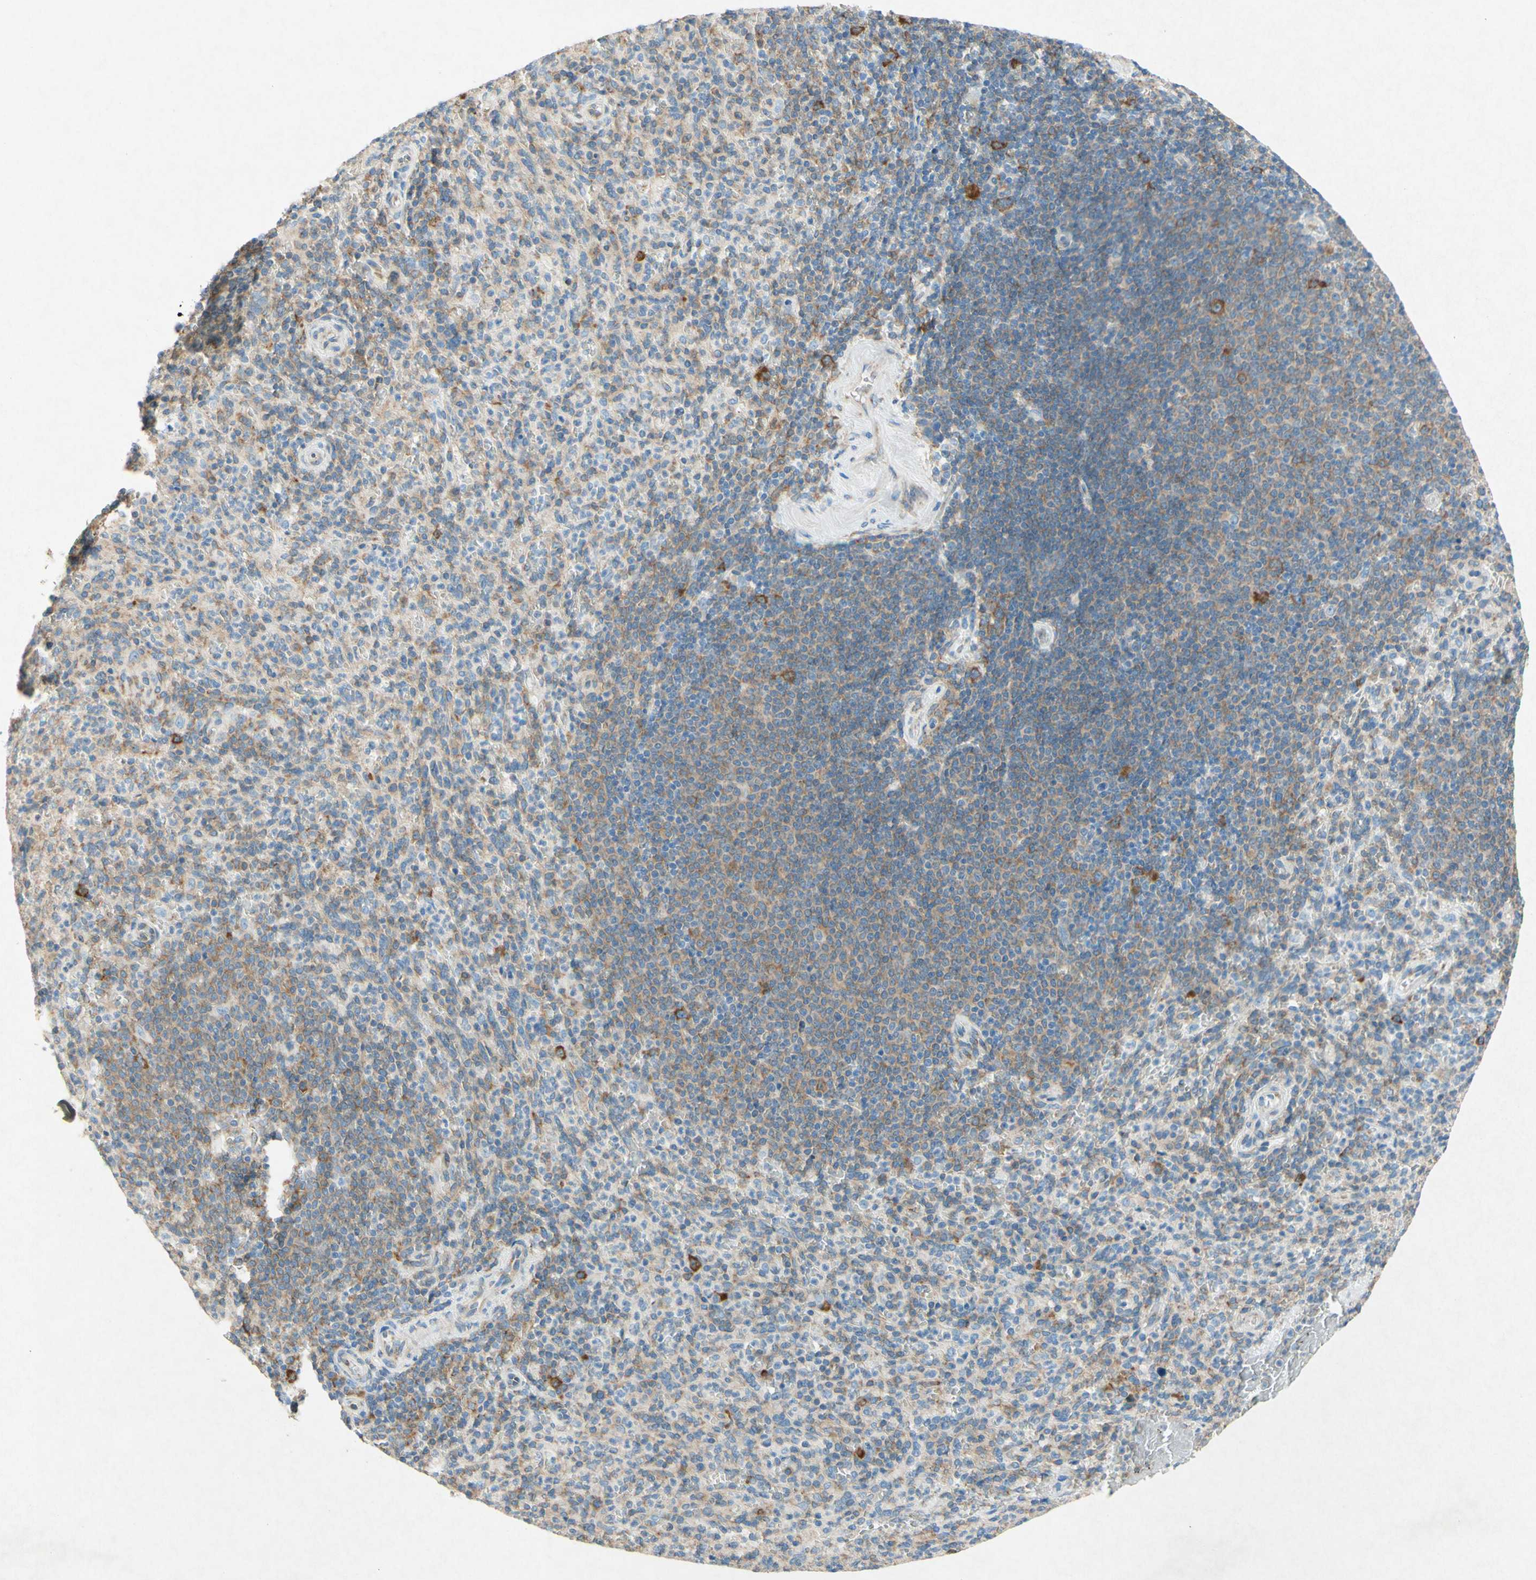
{"staining": {"intensity": "weak", "quantity": "25%-75%", "location": "cytoplasmic/membranous"}, "tissue": "spleen", "cell_type": "Cells in red pulp", "image_type": "normal", "snomed": [{"axis": "morphology", "description": "Normal tissue, NOS"}, {"axis": "topography", "description": "Spleen"}], "caption": "Protein staining displays weak cytoplasmic/membranous staining in about 25%-75% of cells in red pulp in normal spleen.", "gene": "PABPC1", "patient": {"sex": "male", "age": 36}}